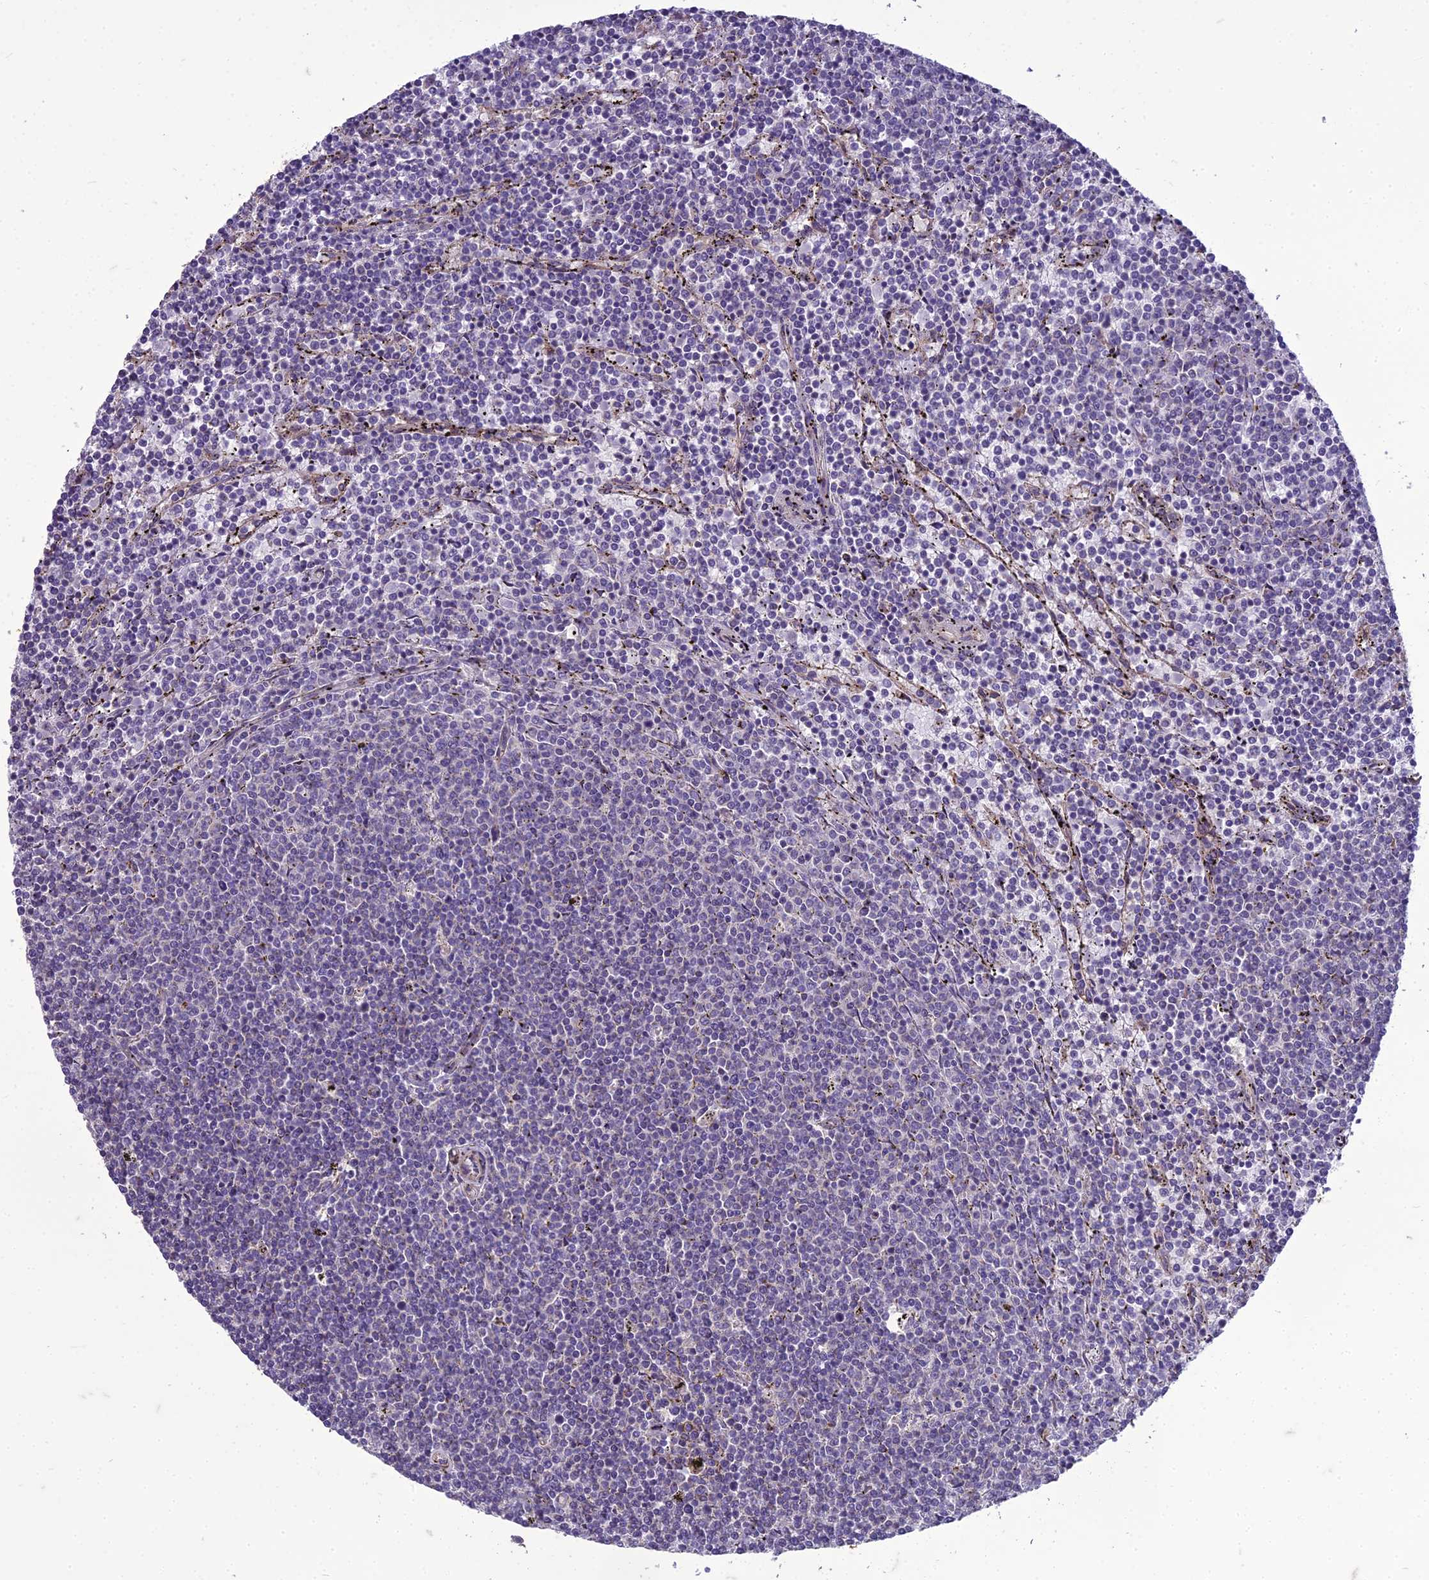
{"staining": {"intensity": "negative", "quantity": "none", "location": "none"}, "tissue": "lymphoma", "cell_type": "Tumor cells", "image_type": "cancer", "snomed": [{"axis": "morphology", "description": "Malignant lymphoma, non-Hodgkin's type, Low grade"}, {"axis": "topography", "description": "Spleen"}], "caption": "IHC of low-grade malignant lymphoma, non-Hodgkin's type reveals no positivity in tumor cells.", "gene": "DUS2", "patient": {"sex": "female", "age": 50}}